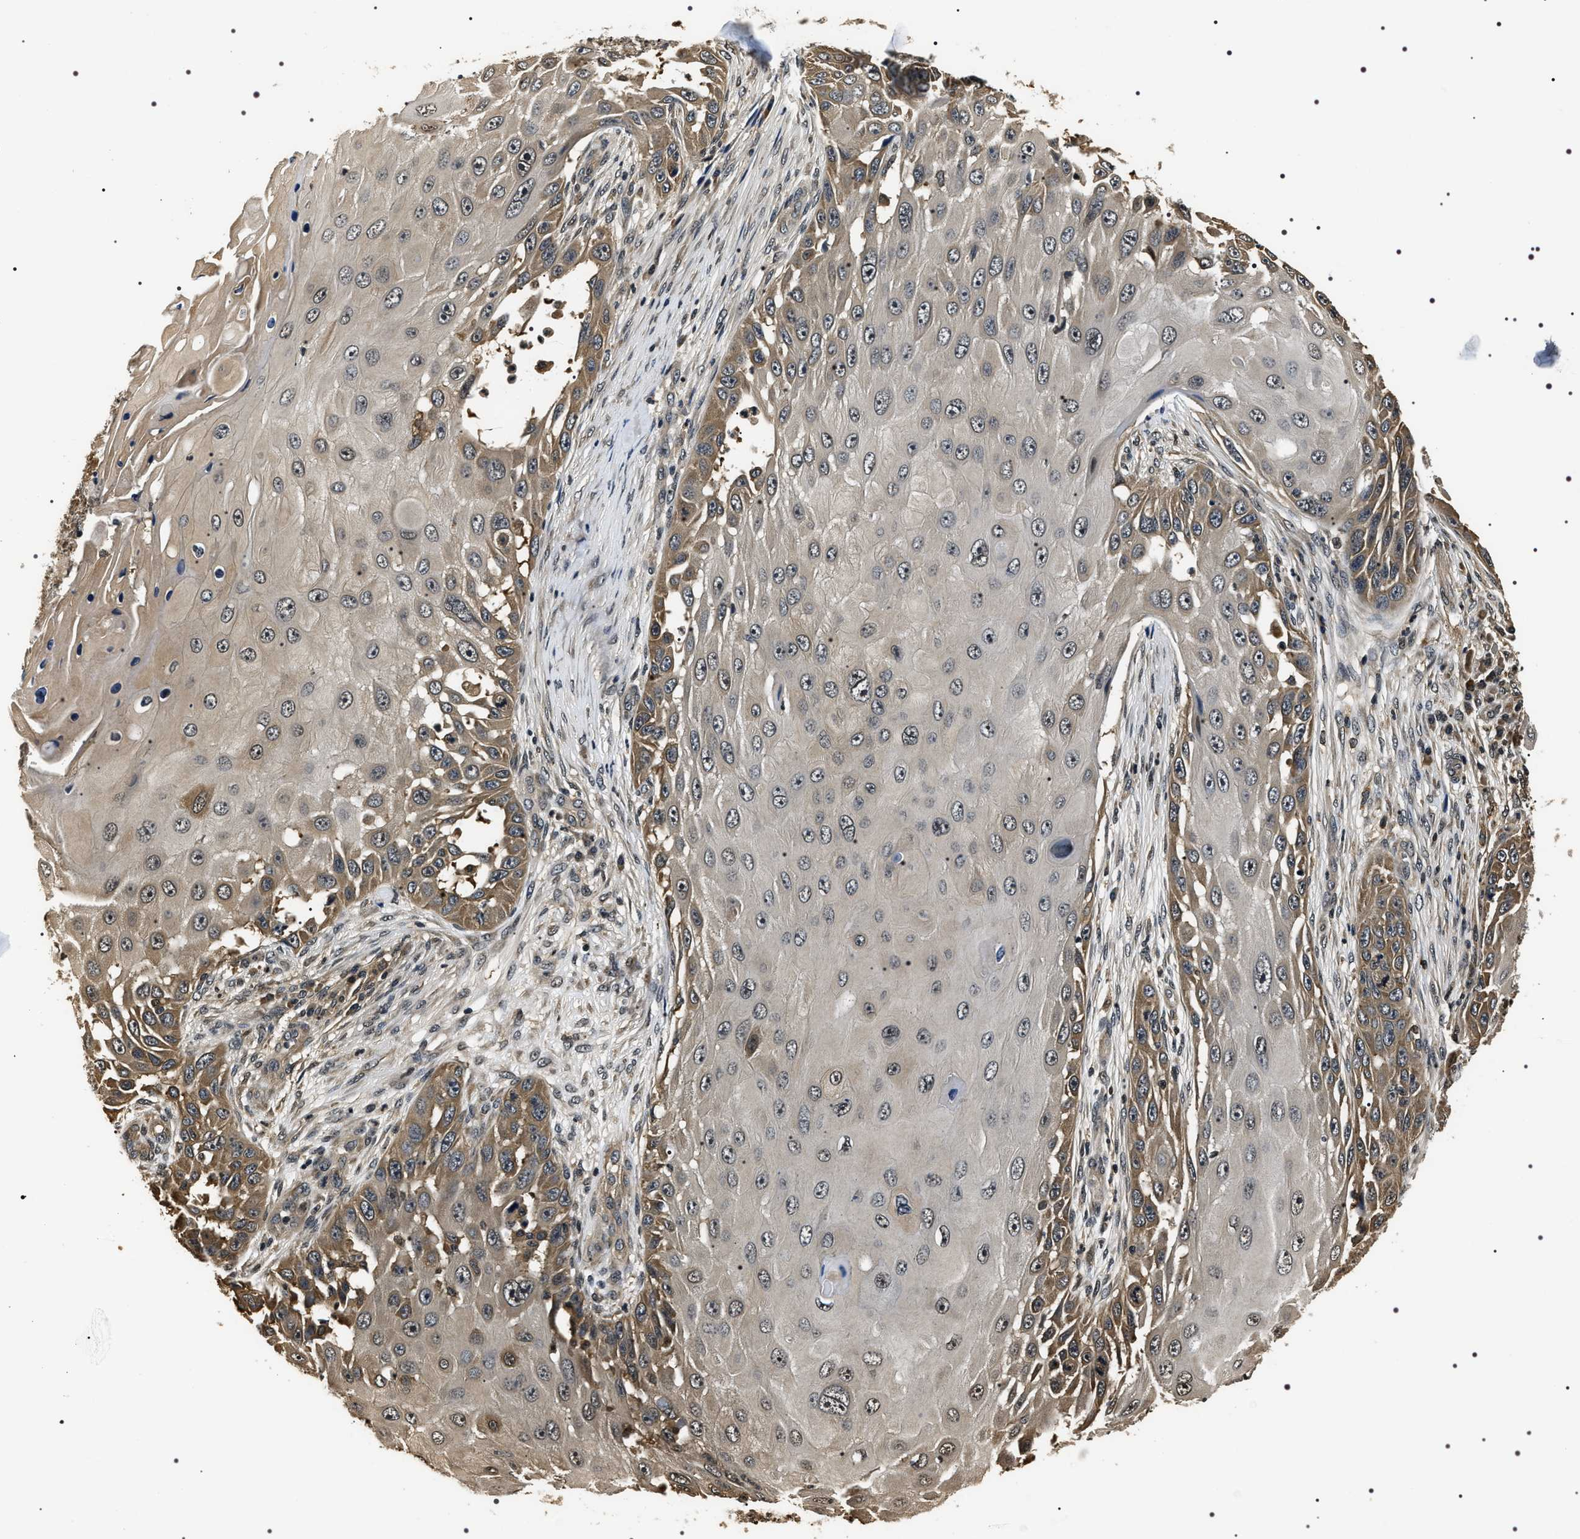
{"staining": {"intensity": "moderate", "quantity": "<25%", "location": "cytoplasmic/membranous"}, "tissue": "skin cancer", "cell_type": "Tumor cells", "image_type": "cancer", "snomed": [{"axis": "morphology", "description": "Squamous cell carcinoma, NOS"}, {"axis": "topography", "description": "Skin"}], "caption": "Squamous cell carcinoma (skin) tissue reveals moderate cytoplasmic/membranous expression in approximately <25% of tumor cells", "gene": "ARHGAP22", "patient": {"sex": "female", "age": 44}}